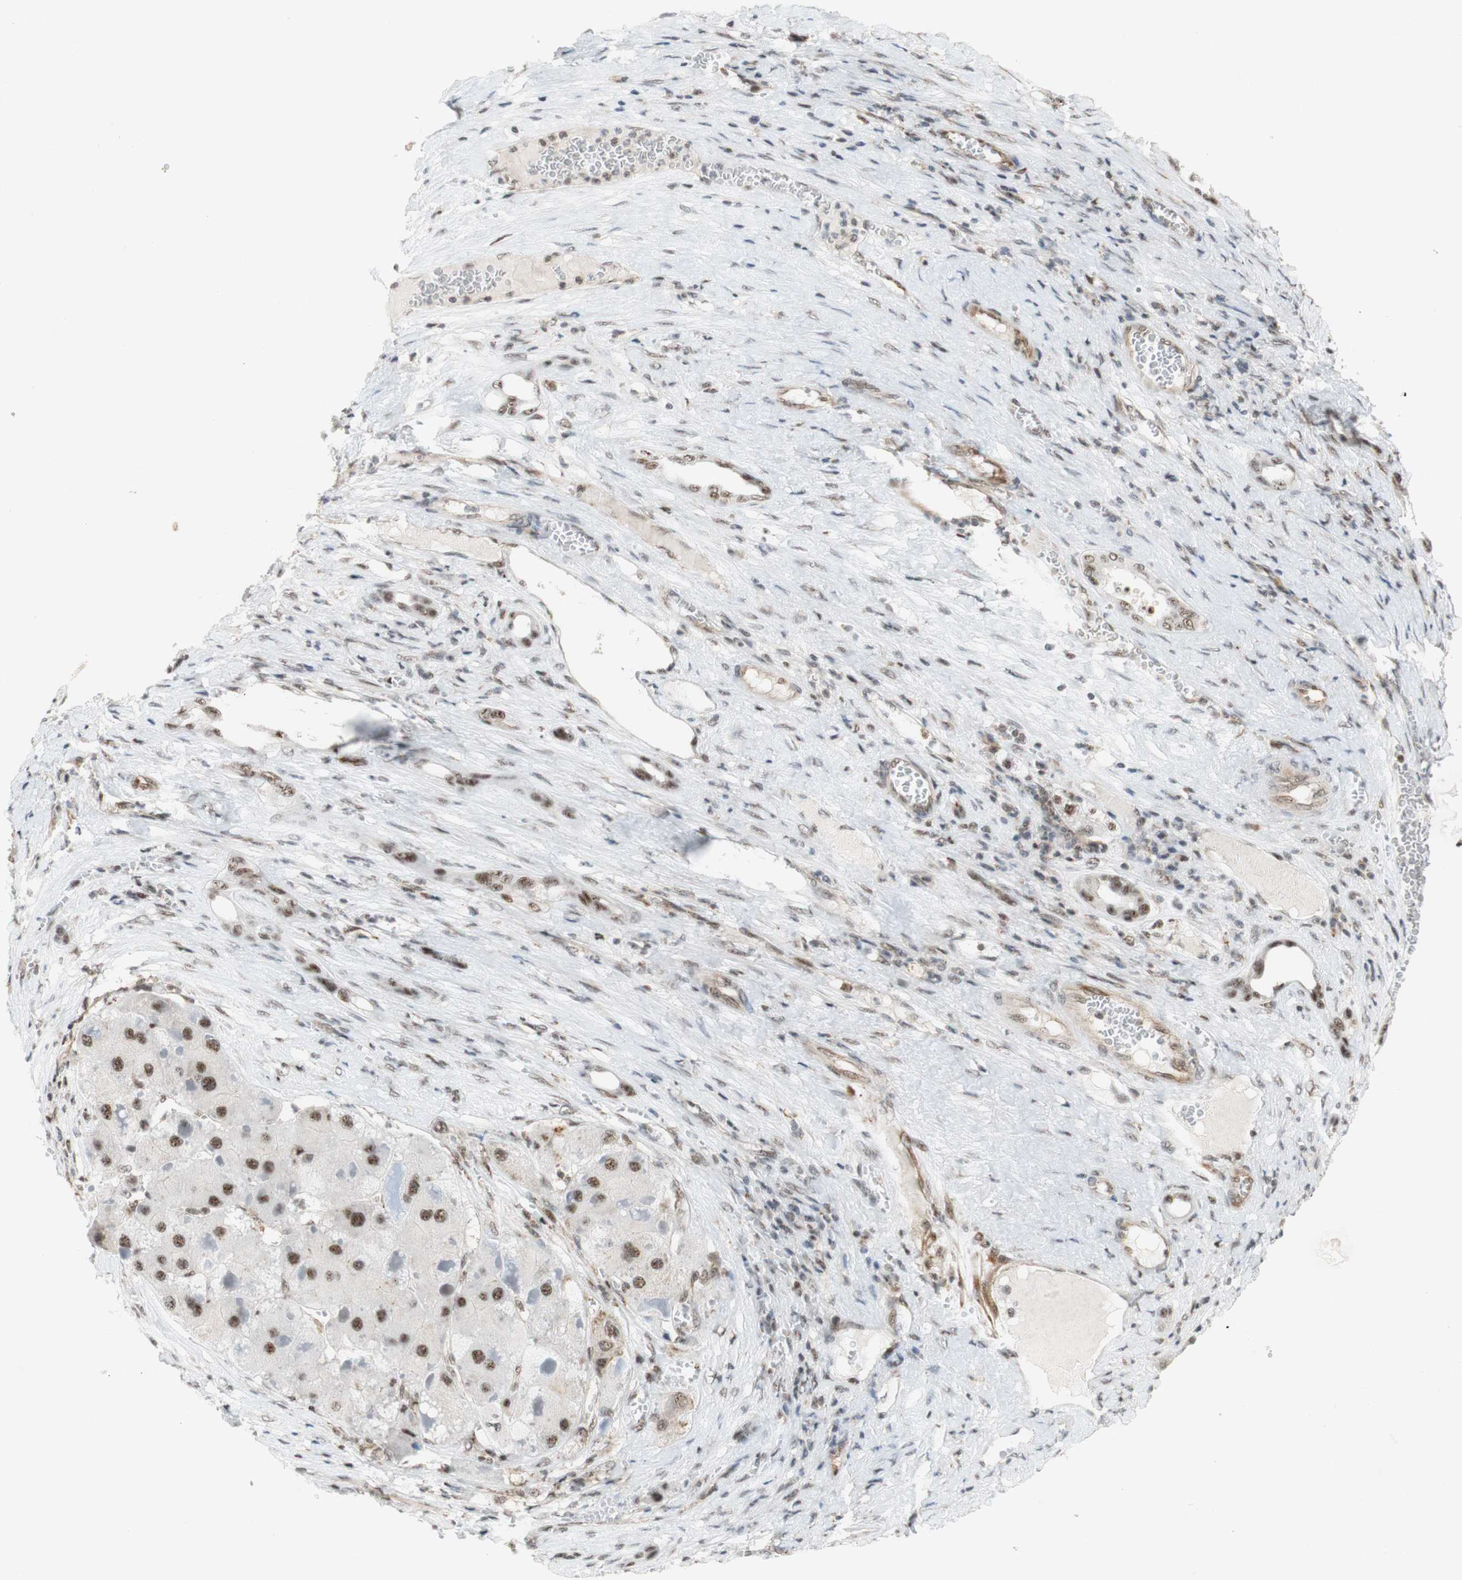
{"staining": {"intensity": "moderate", "quantity": ">75%", "location": "nuclear"}, "tissue": "liver cancer", "cell_type": "Tumor cells", "image_type": "cancer", "snomed": [{"axis": "morphology", "description": "Carcinoma, Hepatocellular, NOS"}, {"axis": "topography", "description": "Liver"}], "caption": "Brown immunohistochemical staining in hepatocellular carcinoma (liver) exhibits moderate nuclear positivity in about >75% of tumor cells.", "gene": "SAP18", "patient": {"sex": "female", "age": 73}}